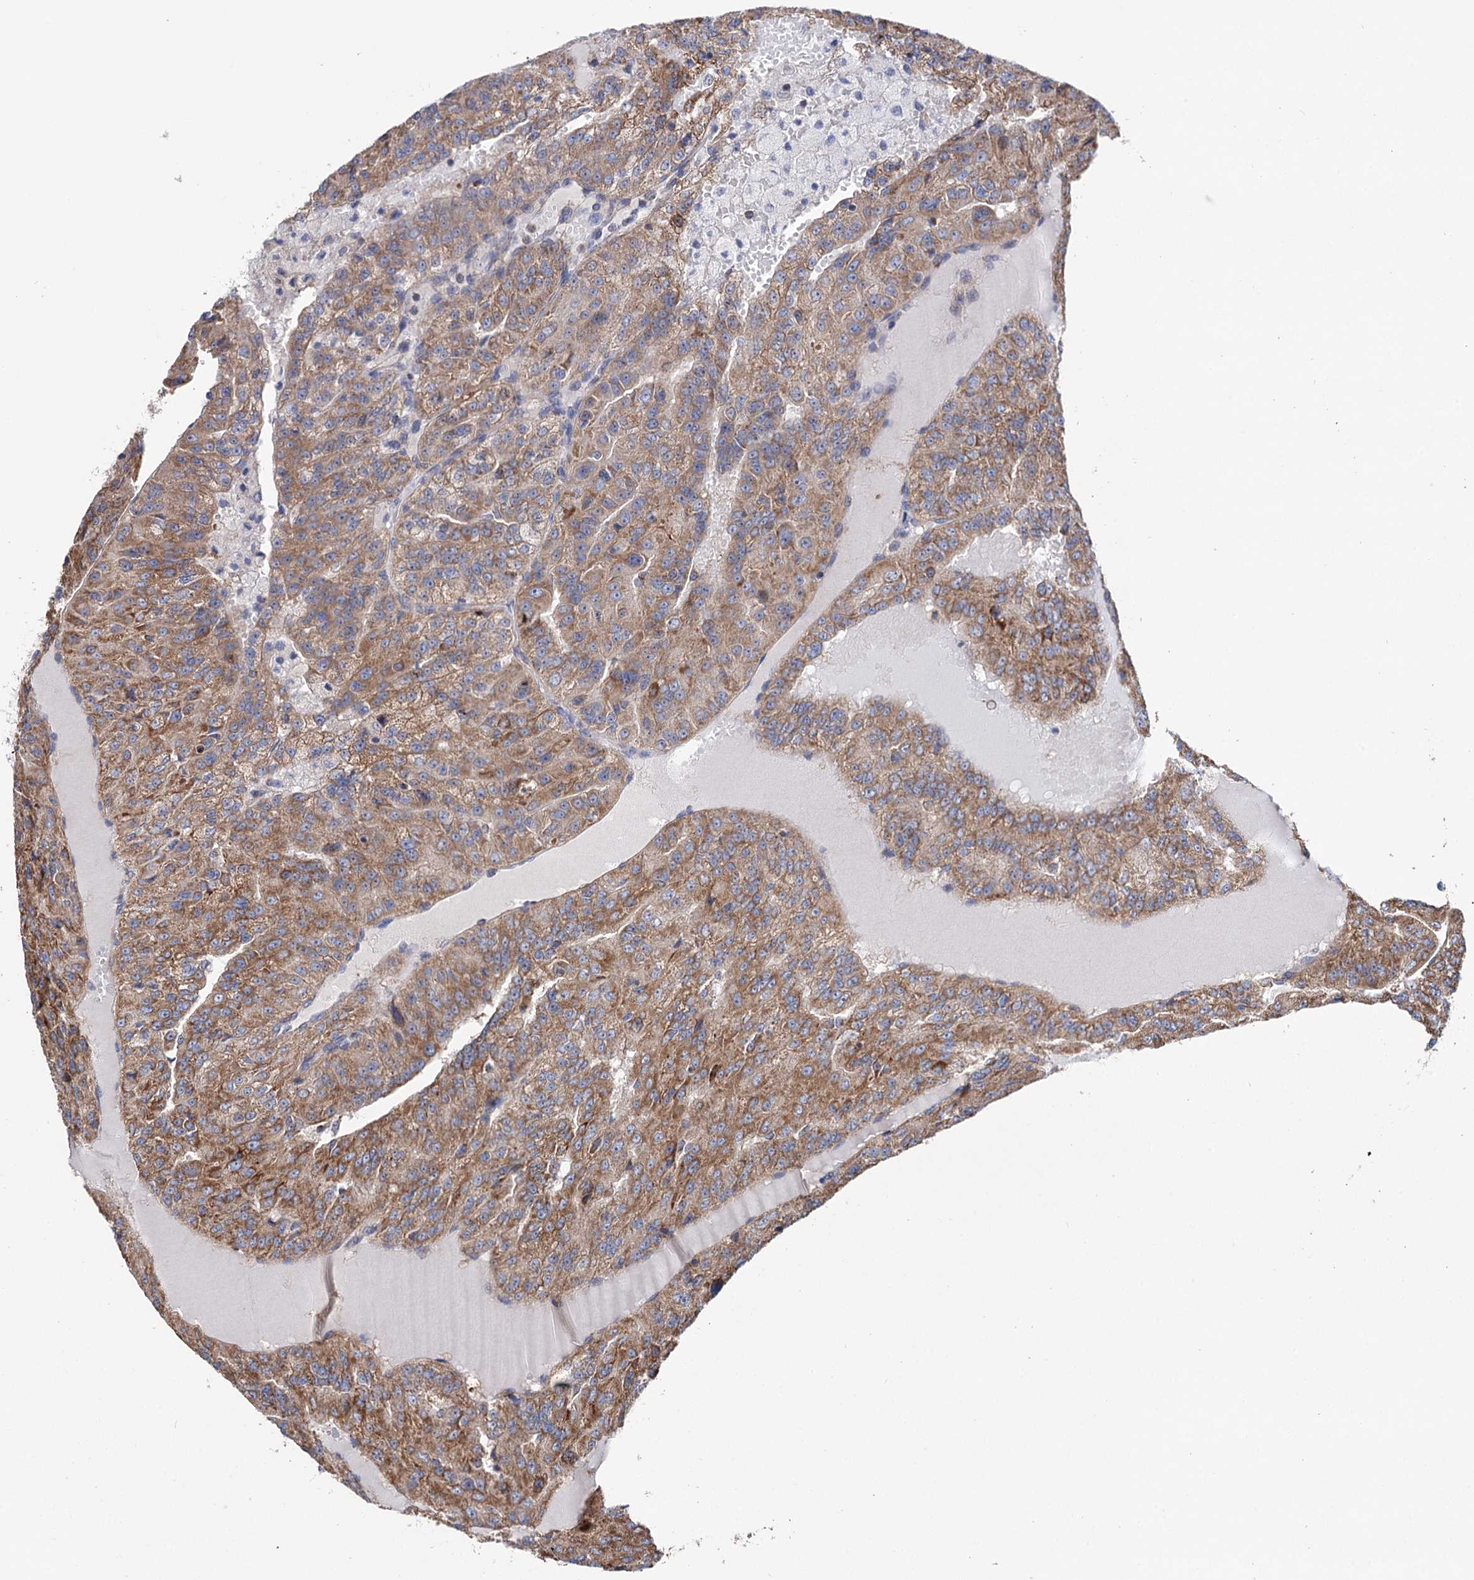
{"staining": {"intensity": "moderate", "quantity": ">75%", "location": "cytoplasmic/membranous"}, "tissue": "renal cancer", "cell_type": "Tumor cells", "image_type": "cancer", "snomed": [{"axis": "morphology", "description": "Adenocarcinoma, NOS"}, {"axis": "topography", "description": "Kidney"}], "caption": "A histopathology image showing moderate cytoplasmic/membranous expression in approximately >75% of tumor cells in adenocarcinoma (renal), as visualized by brown immunohistochemical staining.", "gene": "SUCLA2", "patient": {"sex": "female", "age": 63}}